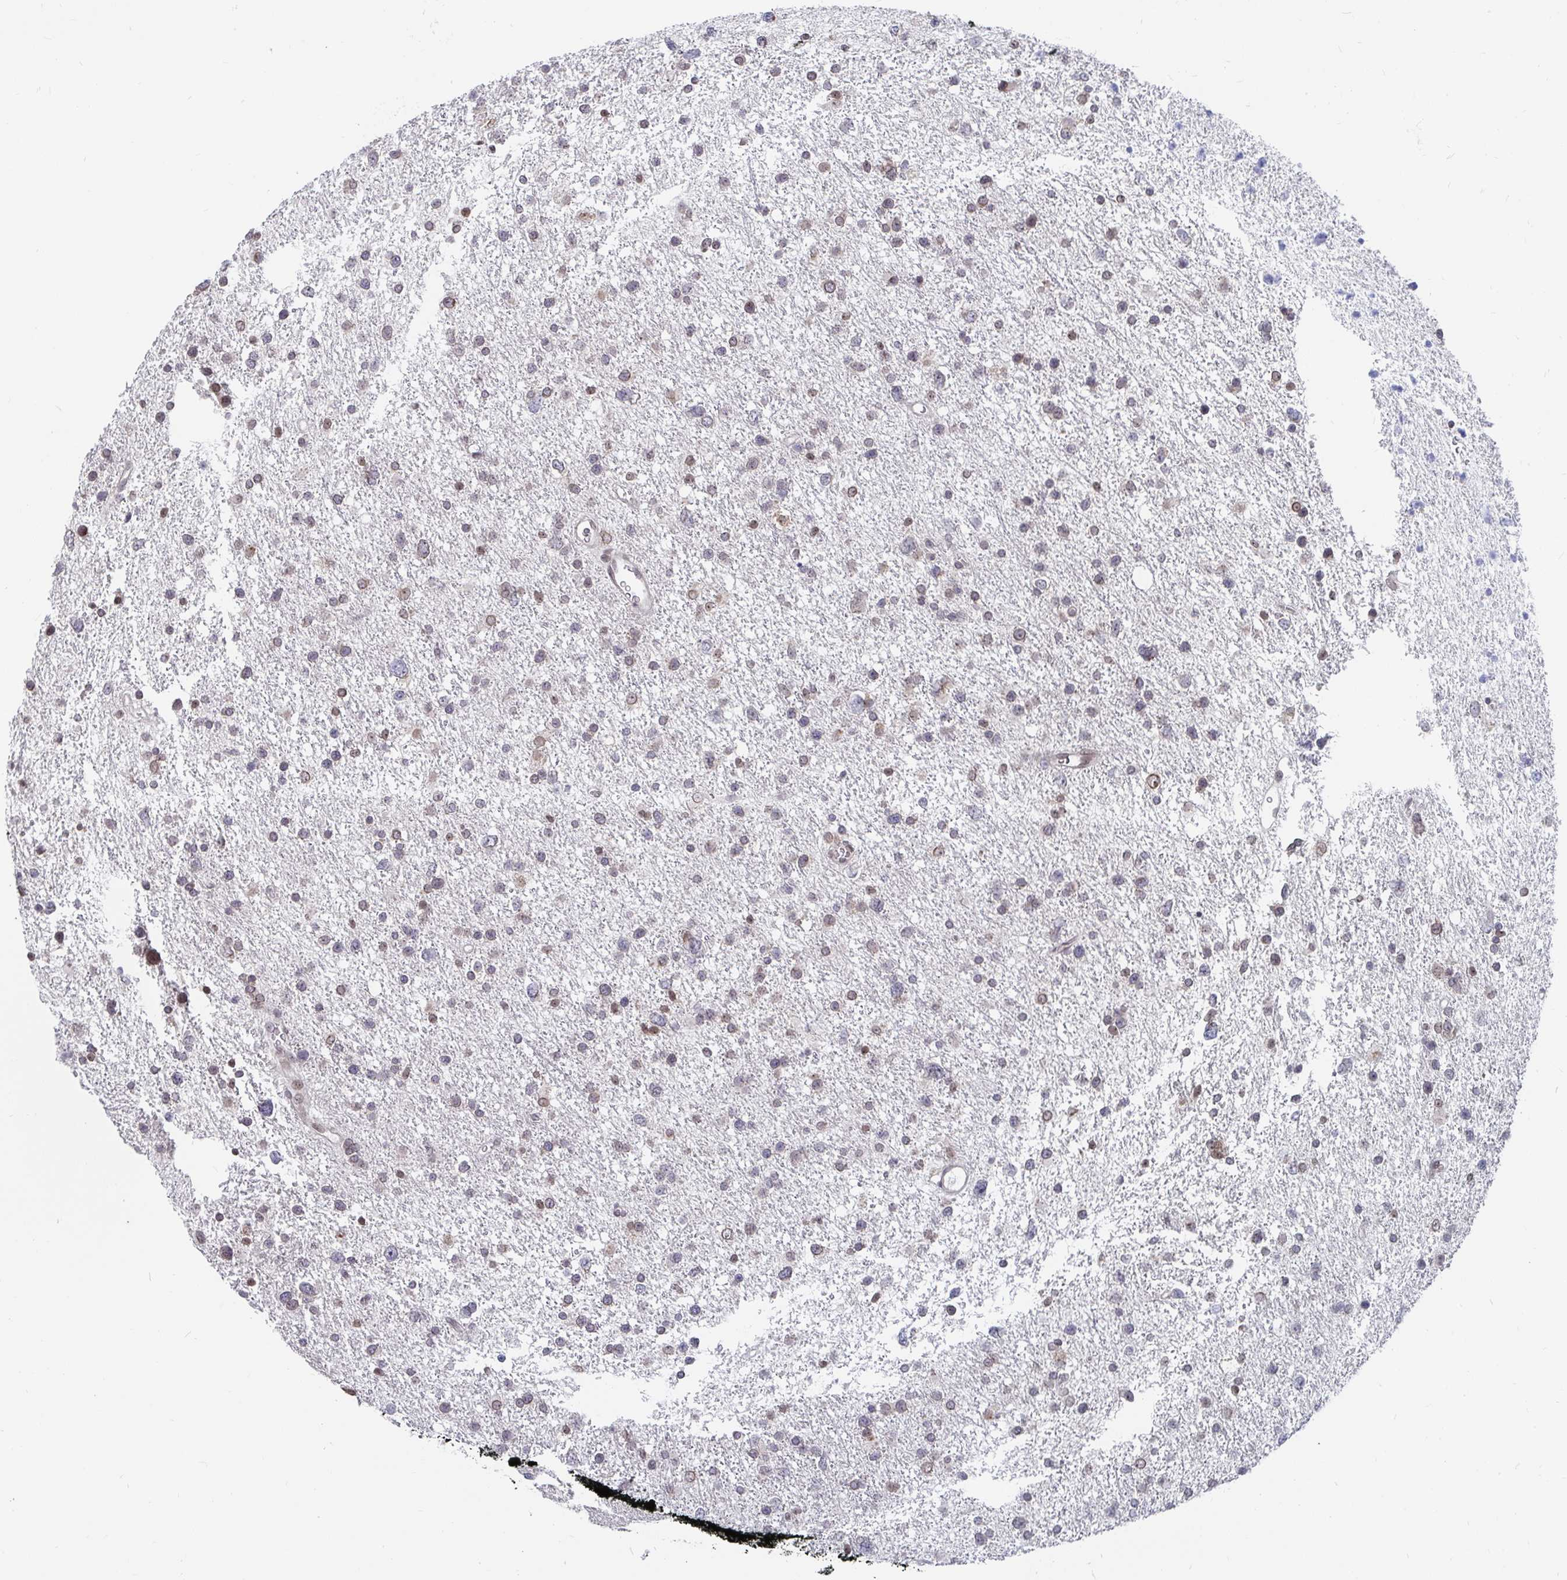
{"staining": {"intensity": "weak", "quantity": "<25%", "location": "nuclear"}, "tissue": "glioma", "cell_type": "Tumor cells", "image_type": "cancer", "snomed": [{"axis": "morphology", "description": "Glioma, malignant, Low grade"}, {"axis": "topography", "description": "Brain"}], "caption": "High power microscopy micrograph of an immunohistochemistry image of malignant glioma (low-grade), revealing no significant expression in tumor cells. Nuclei are stained in blue.", "gene": "TRIP12", "patient": {"sex": "female", "age": 55}}